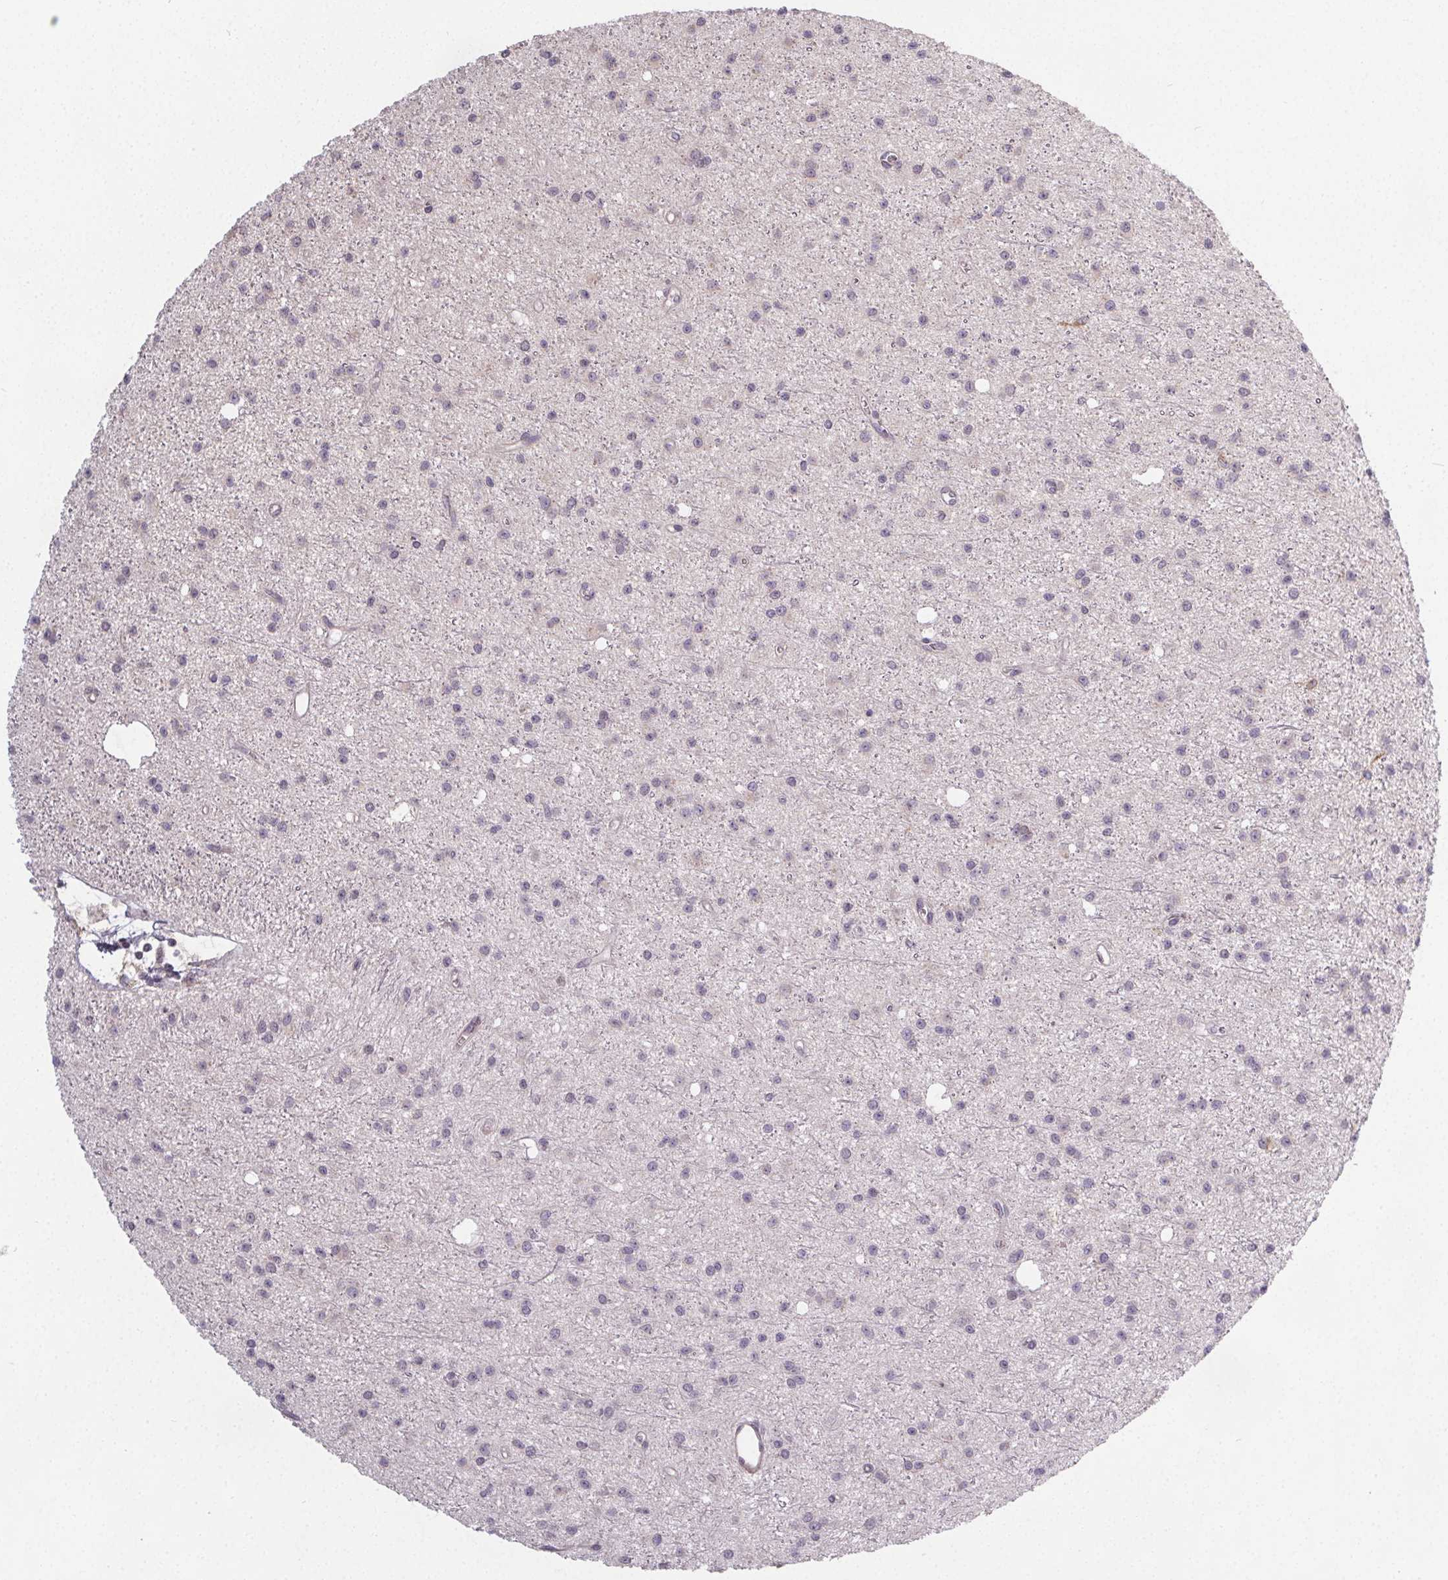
{"staining": {"intensity": "negative", "quantity": "none", "location": "none"}, "tissue": "glioma", "cell_type": "Tumor cells", "image_type": "cancer", "snomed": [{"axis": "morphology", "description": "Glioma, malignant, Low grade"}, {"axis": "topography", "description": "Brain"}], "caption": "An IHC histopathology image of glioma is shown. There is no staining in tumor cells of glioma.", "gene": "SLC26A2", "patient": {"sex": "male", "age": 27}}